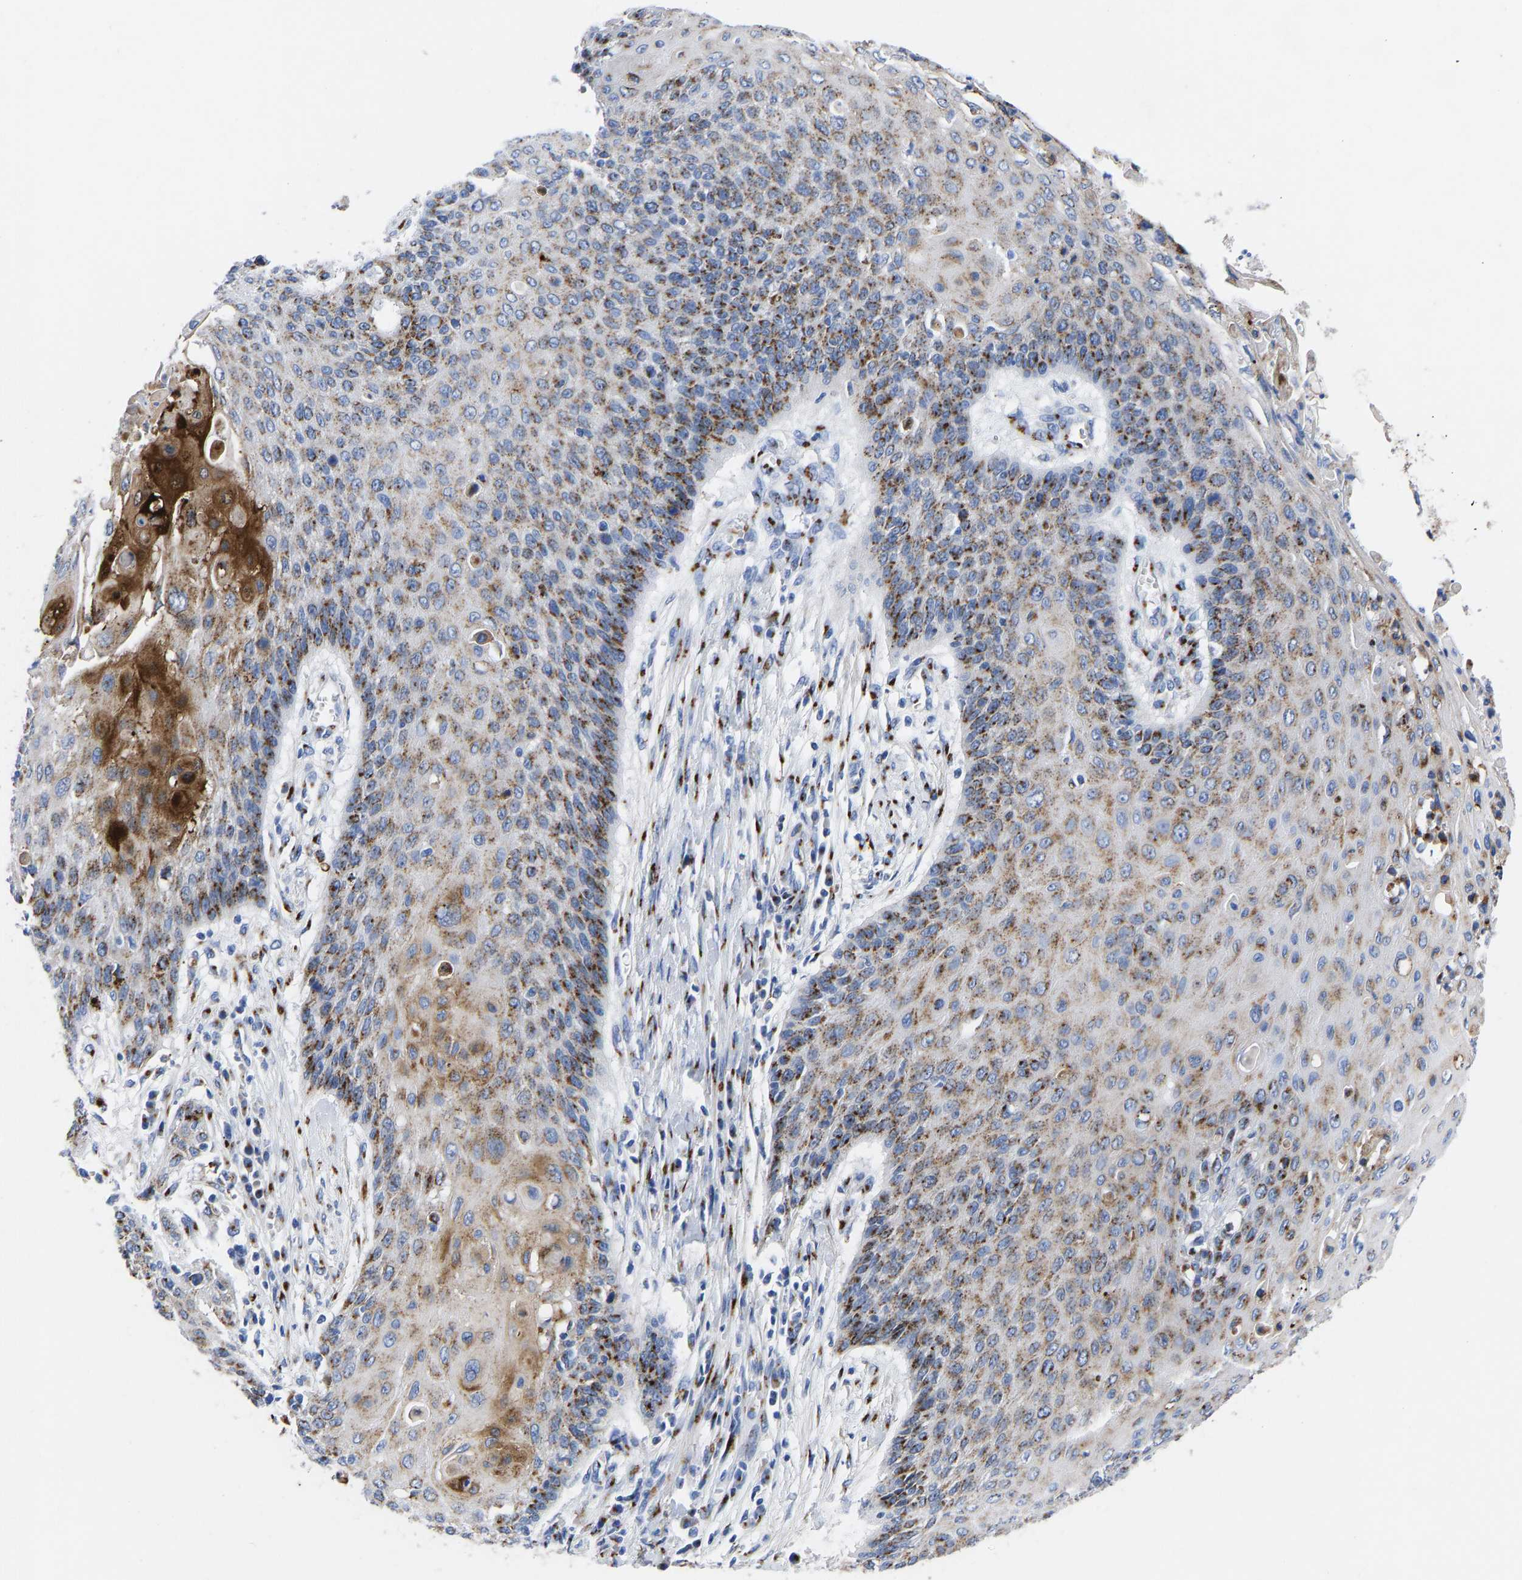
{"staining": {"intensity": "moderate", "quantity": ">75%", "location": "cytoplasmic/membranous"}, "tissue": "cervical cancer", "cell_type": "Tumor cells", "image_type": "cancer", "snomed": [{"axis": "morphology", "description": "Squamous cell carcinoma, NOS"}, {"axis": "topography", "description": "Cervix"}], "caption": "IHC image of cervical cancer (squamous cell carcinoma) stained for a protein (brown), which reveals medium levels of moderate cytoplasmic/membranous staining in approximately >75% of tumor cells.", "gene": "TMEM87A", "patient": {"sex": "female", "age": 39}}